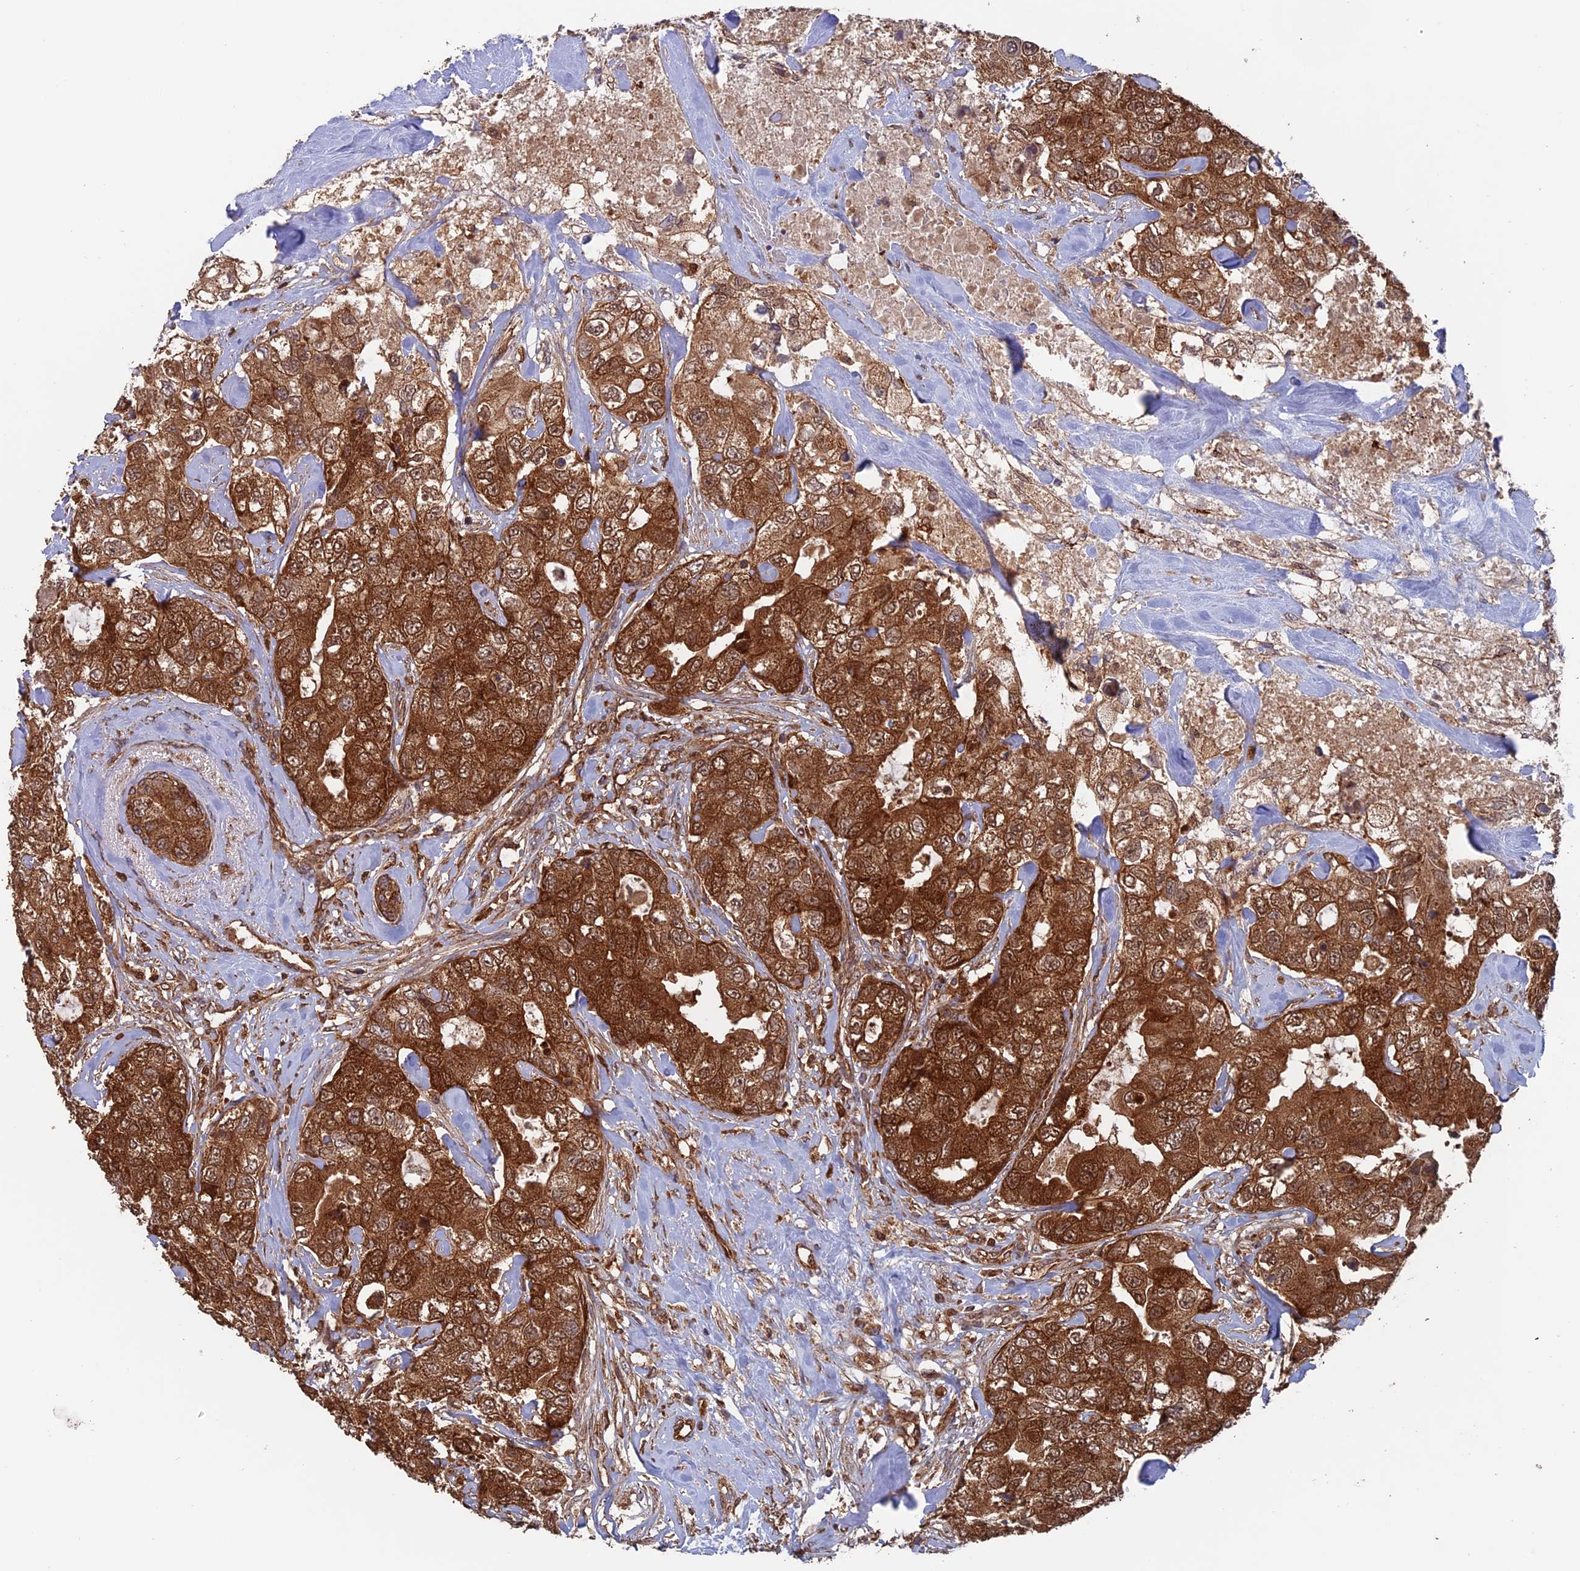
{"staining": {"intensity": "strong", "quantity": ">75%", "location": "cytoplasmic/membranous"}, "tissue": "breast cancer", "cell_type": "Tumor cells", "image_type": "cancer", "snomed": [{"axis": "morphology", "description": "Duct carcinoma"}, {"axis": "topography", "description": "Breast"}], "caption": "Immunohistochemical staining of breast cancer displays high levels of strong cytoplasmic/membranous protein expression in approximately >75% of tumor cells.", "gene": "DTYMK", "patient": {"sex": "female", "age": 62}}